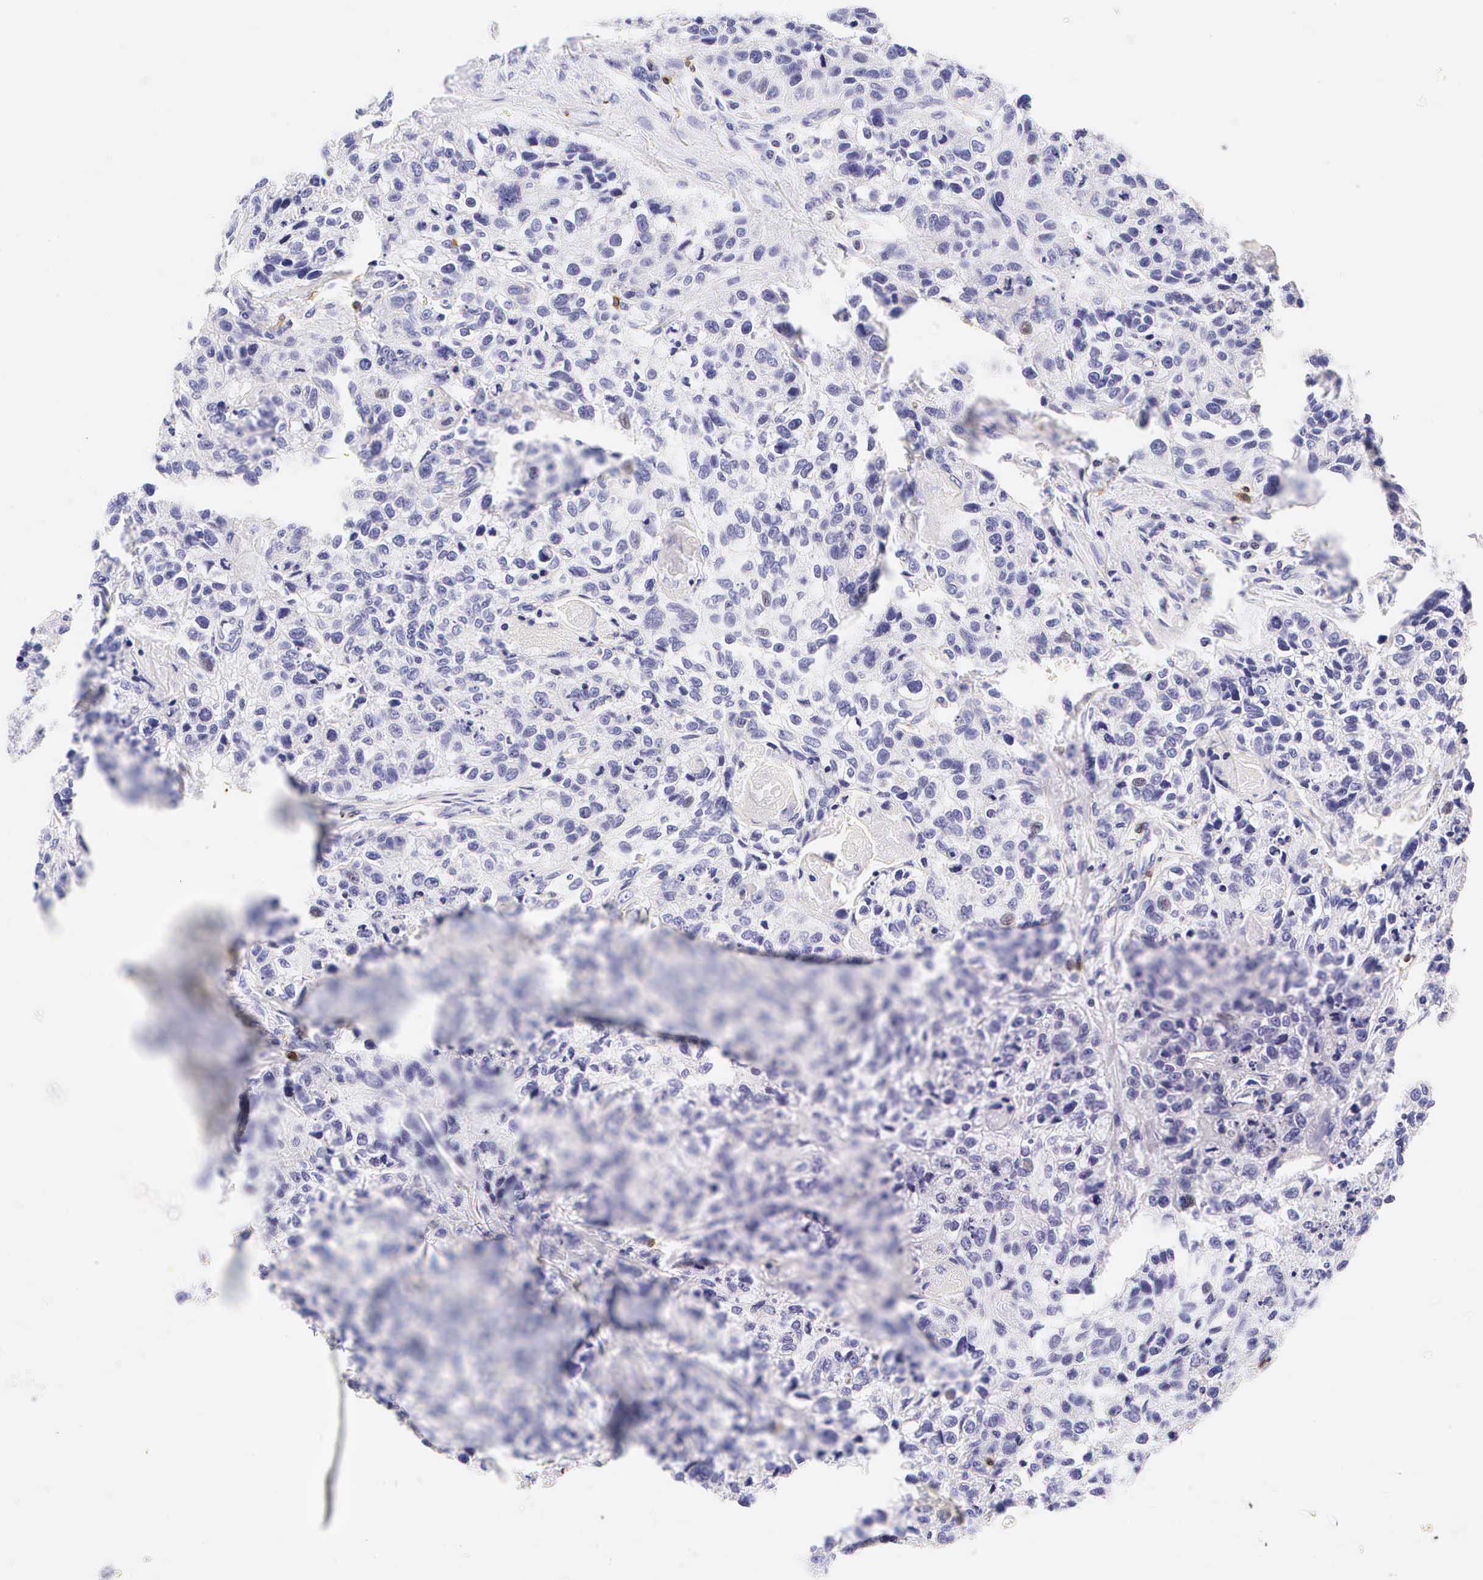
{"staining": {"intensity": "negative", "quantity": "none", "location": "none"}, "tissue": "lung cancer", "cell_type": "Tumor cells", "image_type": "cancer", "snomed": [{"axis": "morphology", "description": "Squamous cell carcinoma, NOS"}, {"axis": "topography", "description": "Lymph node"}, {"axis": "topography", "description": "Lung"}], "caption": "This is an IHC photomicrograph of human lung cancer (squamous cell carcinoma). There is no expression in tumor cells.", "gene": "CD3E", "patient": {"sex": "male", "age": 74}}